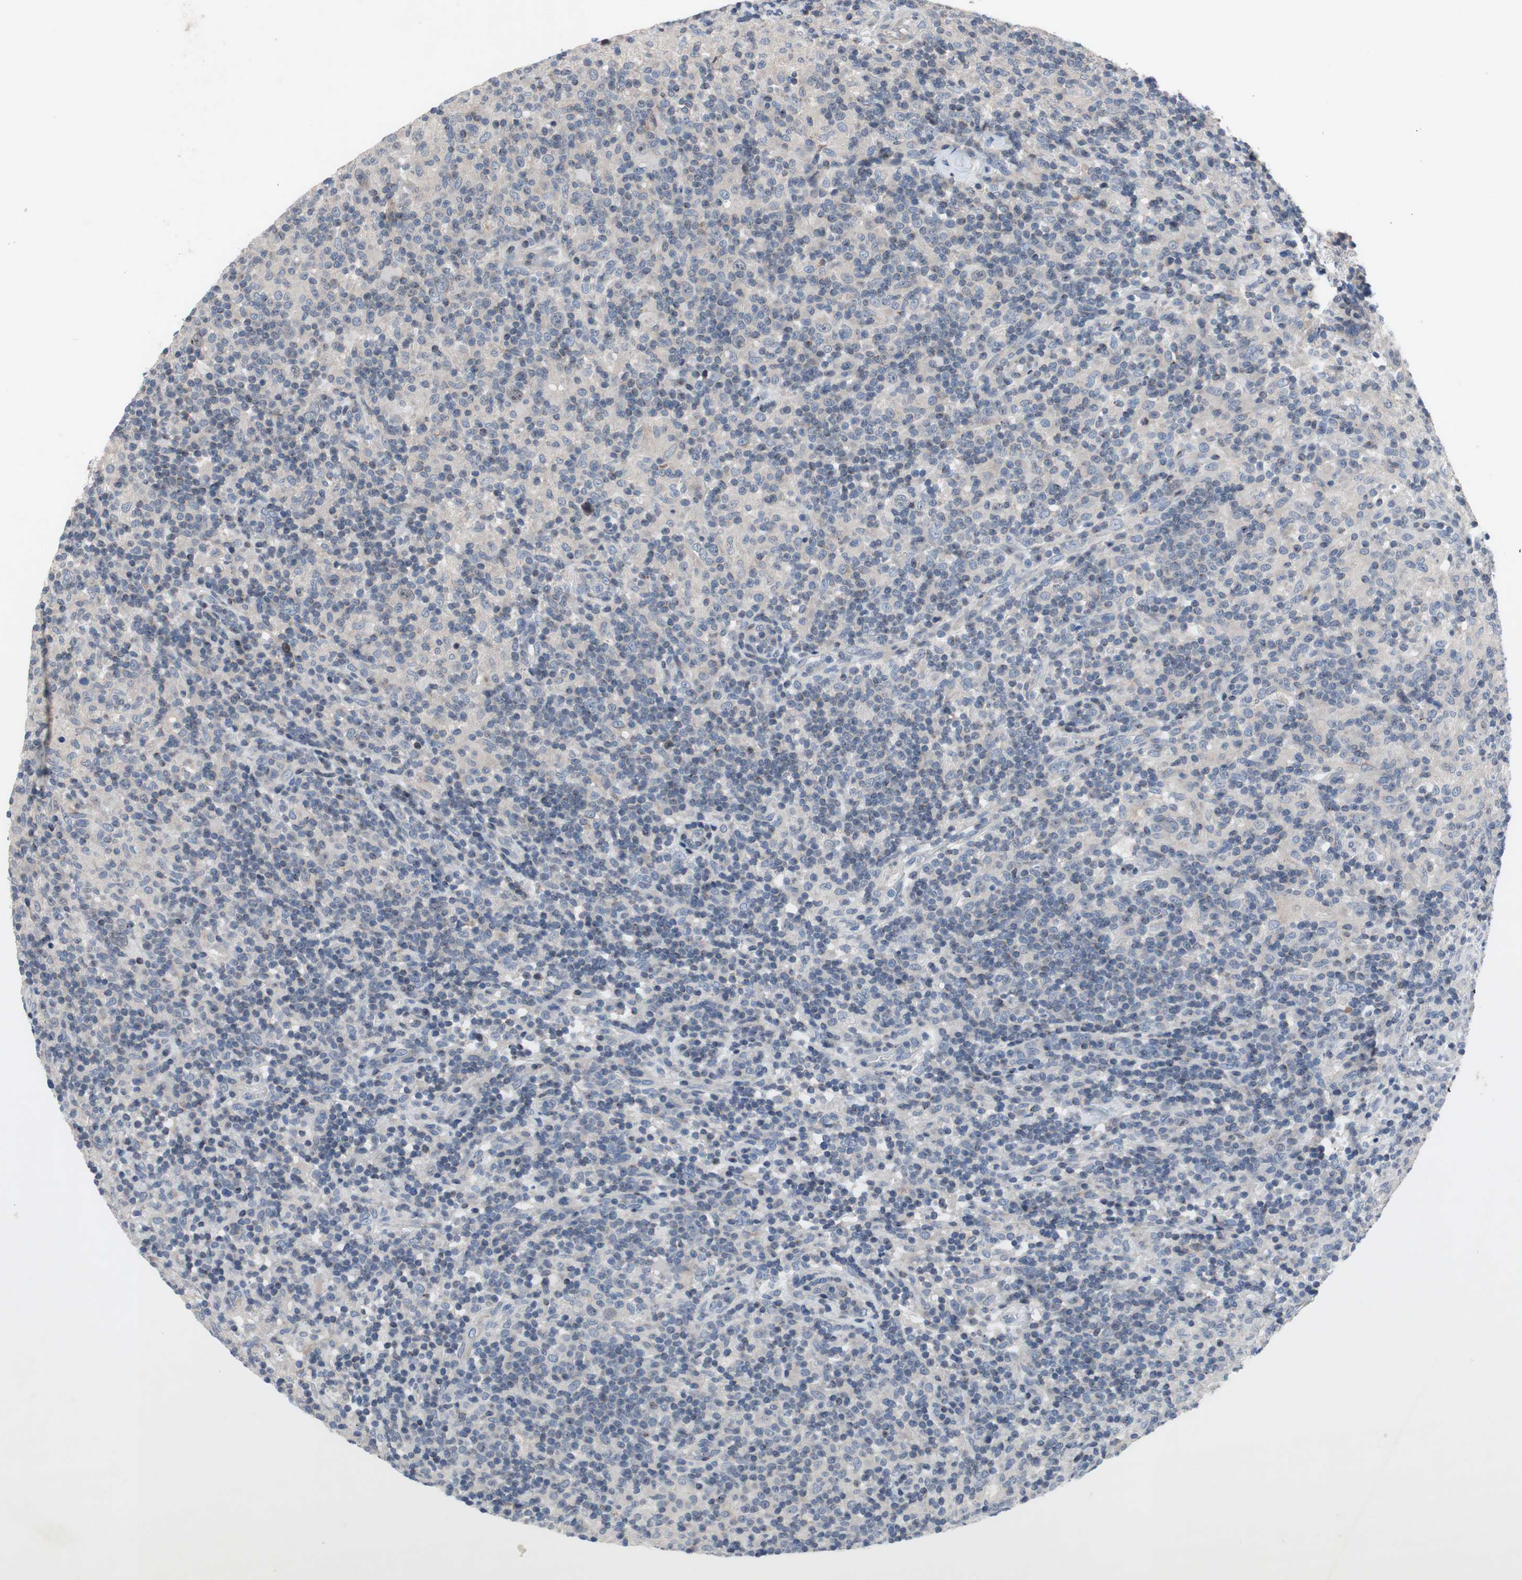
{"staining": {"intensity": "negative", "quantity": "none", "location": "none"}, "tissue": "lymphoma", "cell_type": "Tumor cells", "image_type": "cancer", "snomed": [{"axis": "morphology", "description": "Hodgkin's disease, NOS"}, {"axis": "topography", "description": "Lymph node"}], "caption": "Lymphoma was stained to show a protein in brown. There is no significant expression in tumor cells. The staining was performed using DAB to visualize the protein expression in brown, while the nuclei were stained in blue with hematoxylin (Magnification: 20x).", "gene": "MUTYH", "patient": {"sex": "male", "age": 70}}